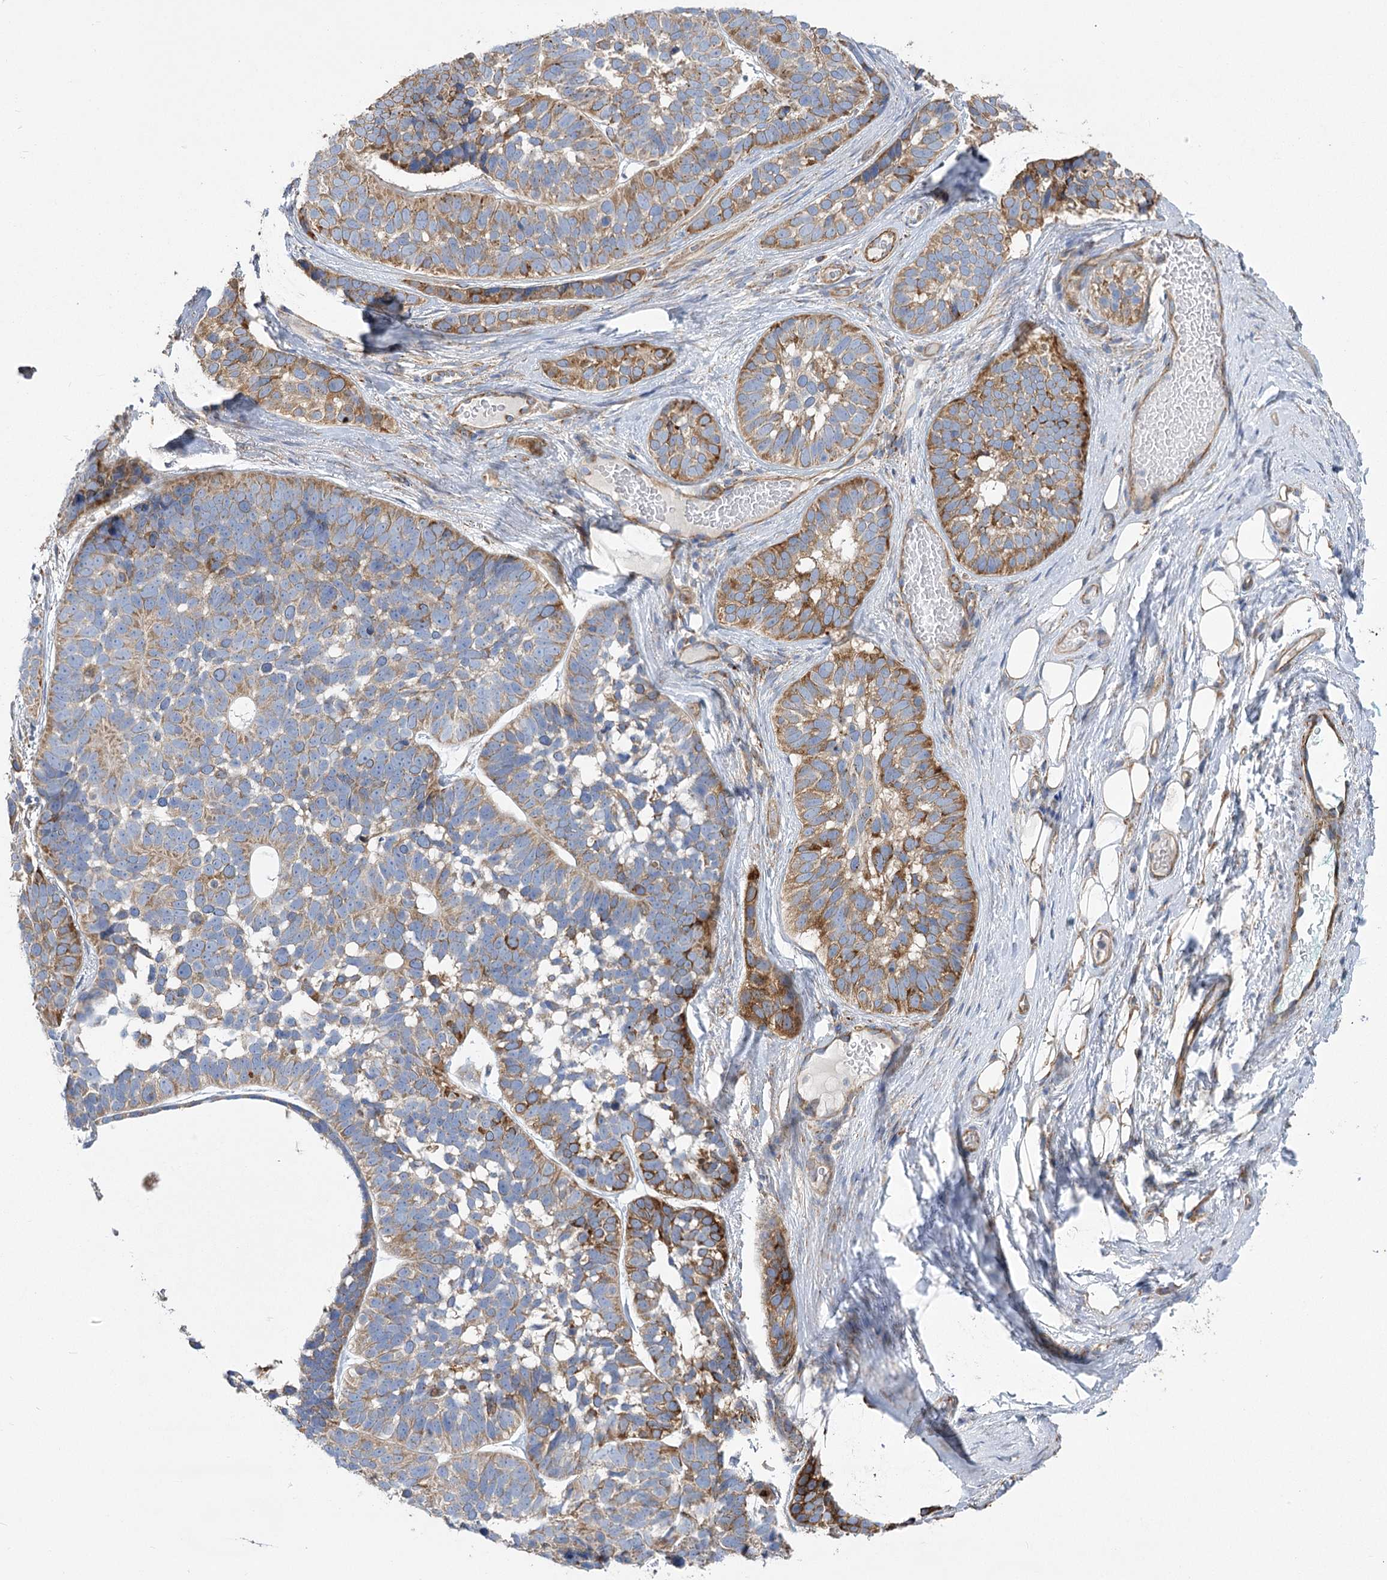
{"staining": {"intensity": "moderate", "quantity": ">75%", "location": "cytoplasmic/membranous"}, "tissue": "skin cancer", "cell_type": "Tumor cells", "image_type": "cancer", "snomed": [{"axis": "morphology", "description": "Basal cell carcinoma"}, {"axis": "topography", "description": "Skin"}], "caption": "The image exhibits immunohistochemical staining of basal cell carcinoma (skin). There is moderate cytoplasmic/membranous expression is seen in about >75% of tumor cells.", "gene": "RMDN2", "patient": {"sex": "male", "age": 62}}